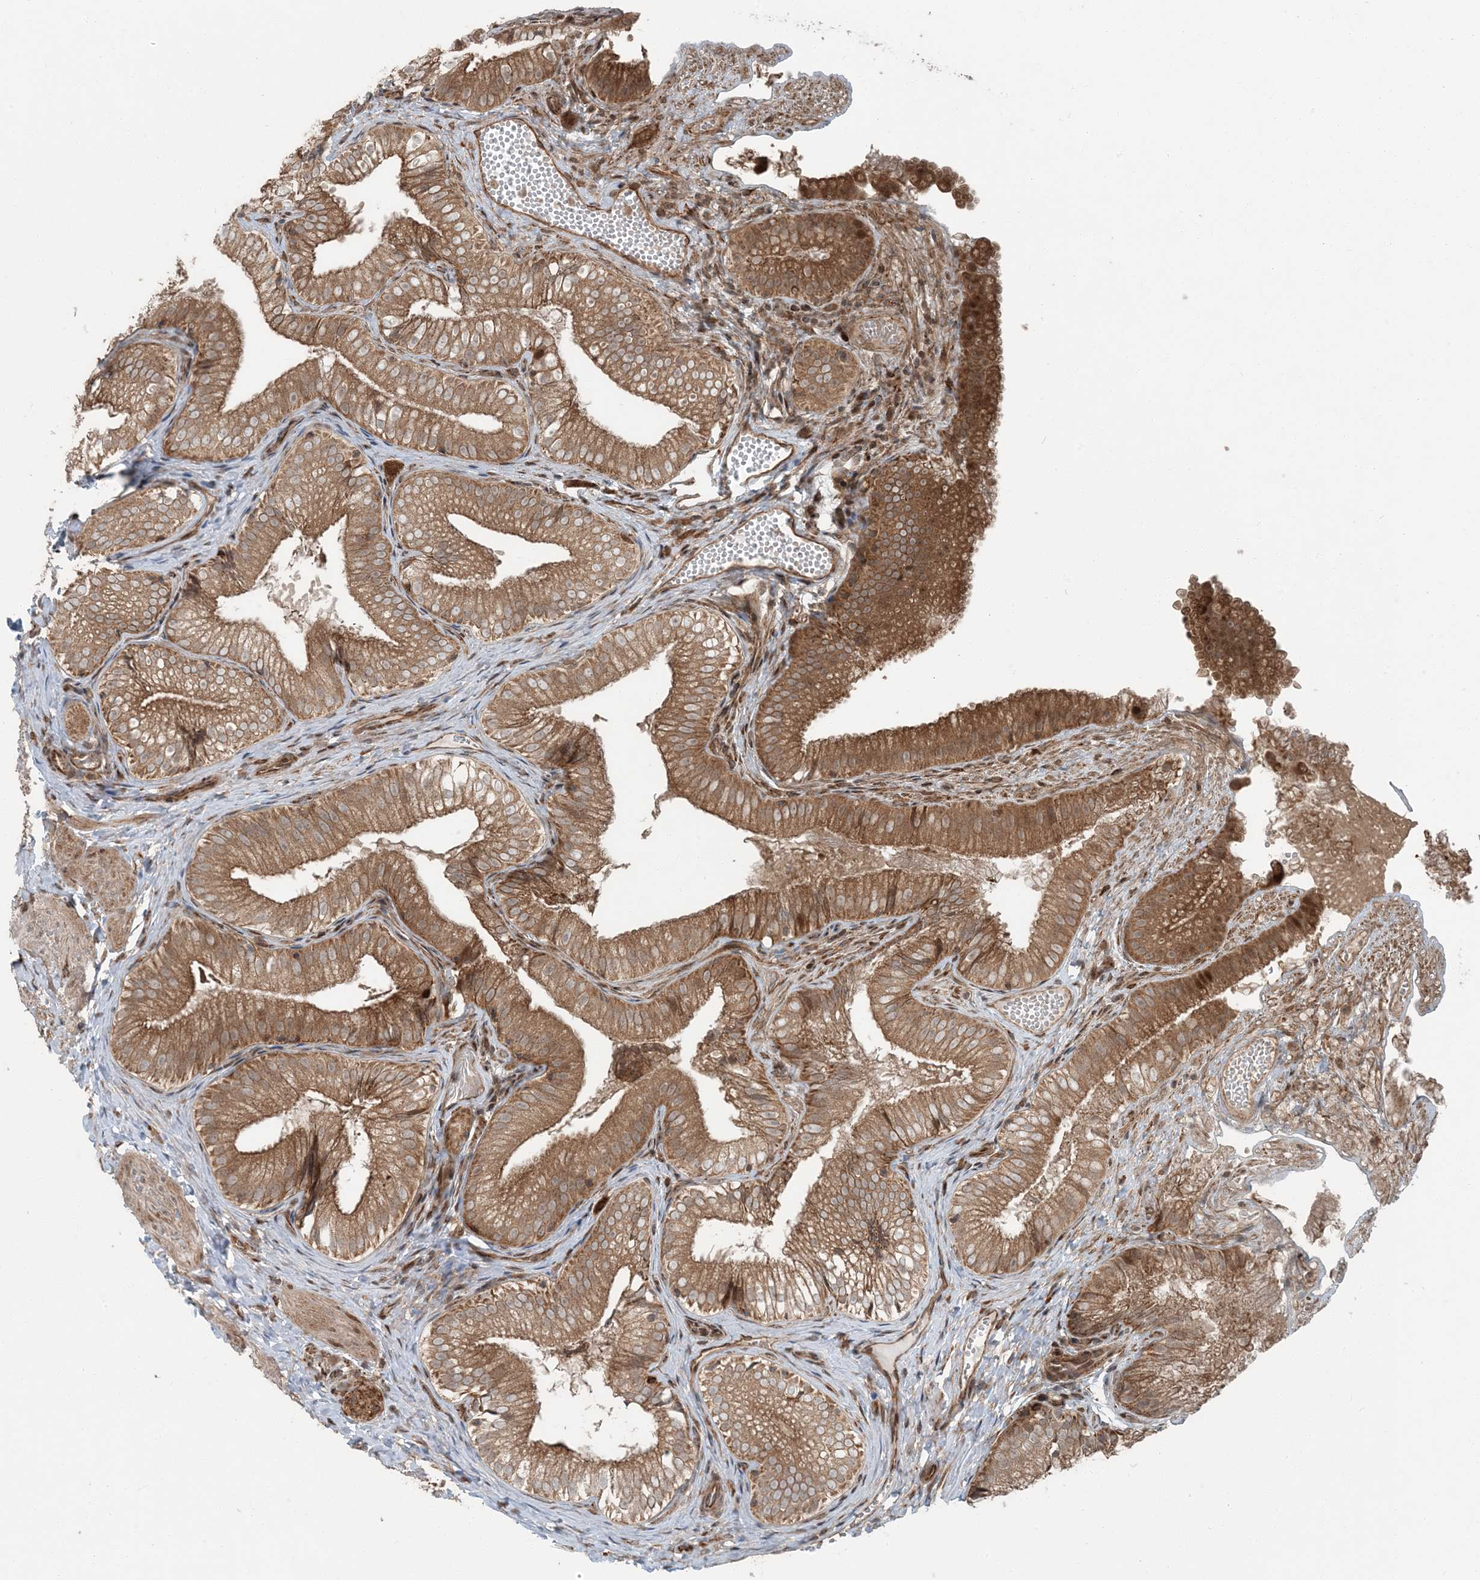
{"staining": {"intensity": "moderate", "quantity": ">75%", "location": "cytoplasmic/membranous"}, "tissue": "gallbladder", "cell_type": "Glandular cells", "image_type": "normal", "snomed": [{"axis": "morphology", "description": "Normal tissue, NOS"}, {"axis": "topography", "description": "Gallbladder"}], "caption": "About >75% of glandular cells in normal human gallbladder show moderate cytoplasmic/membranous protein staining as visualized by brown immunohistochemical staining.", "gene": "EDEM2", "patient": {"sex": "female", "age": 30}}